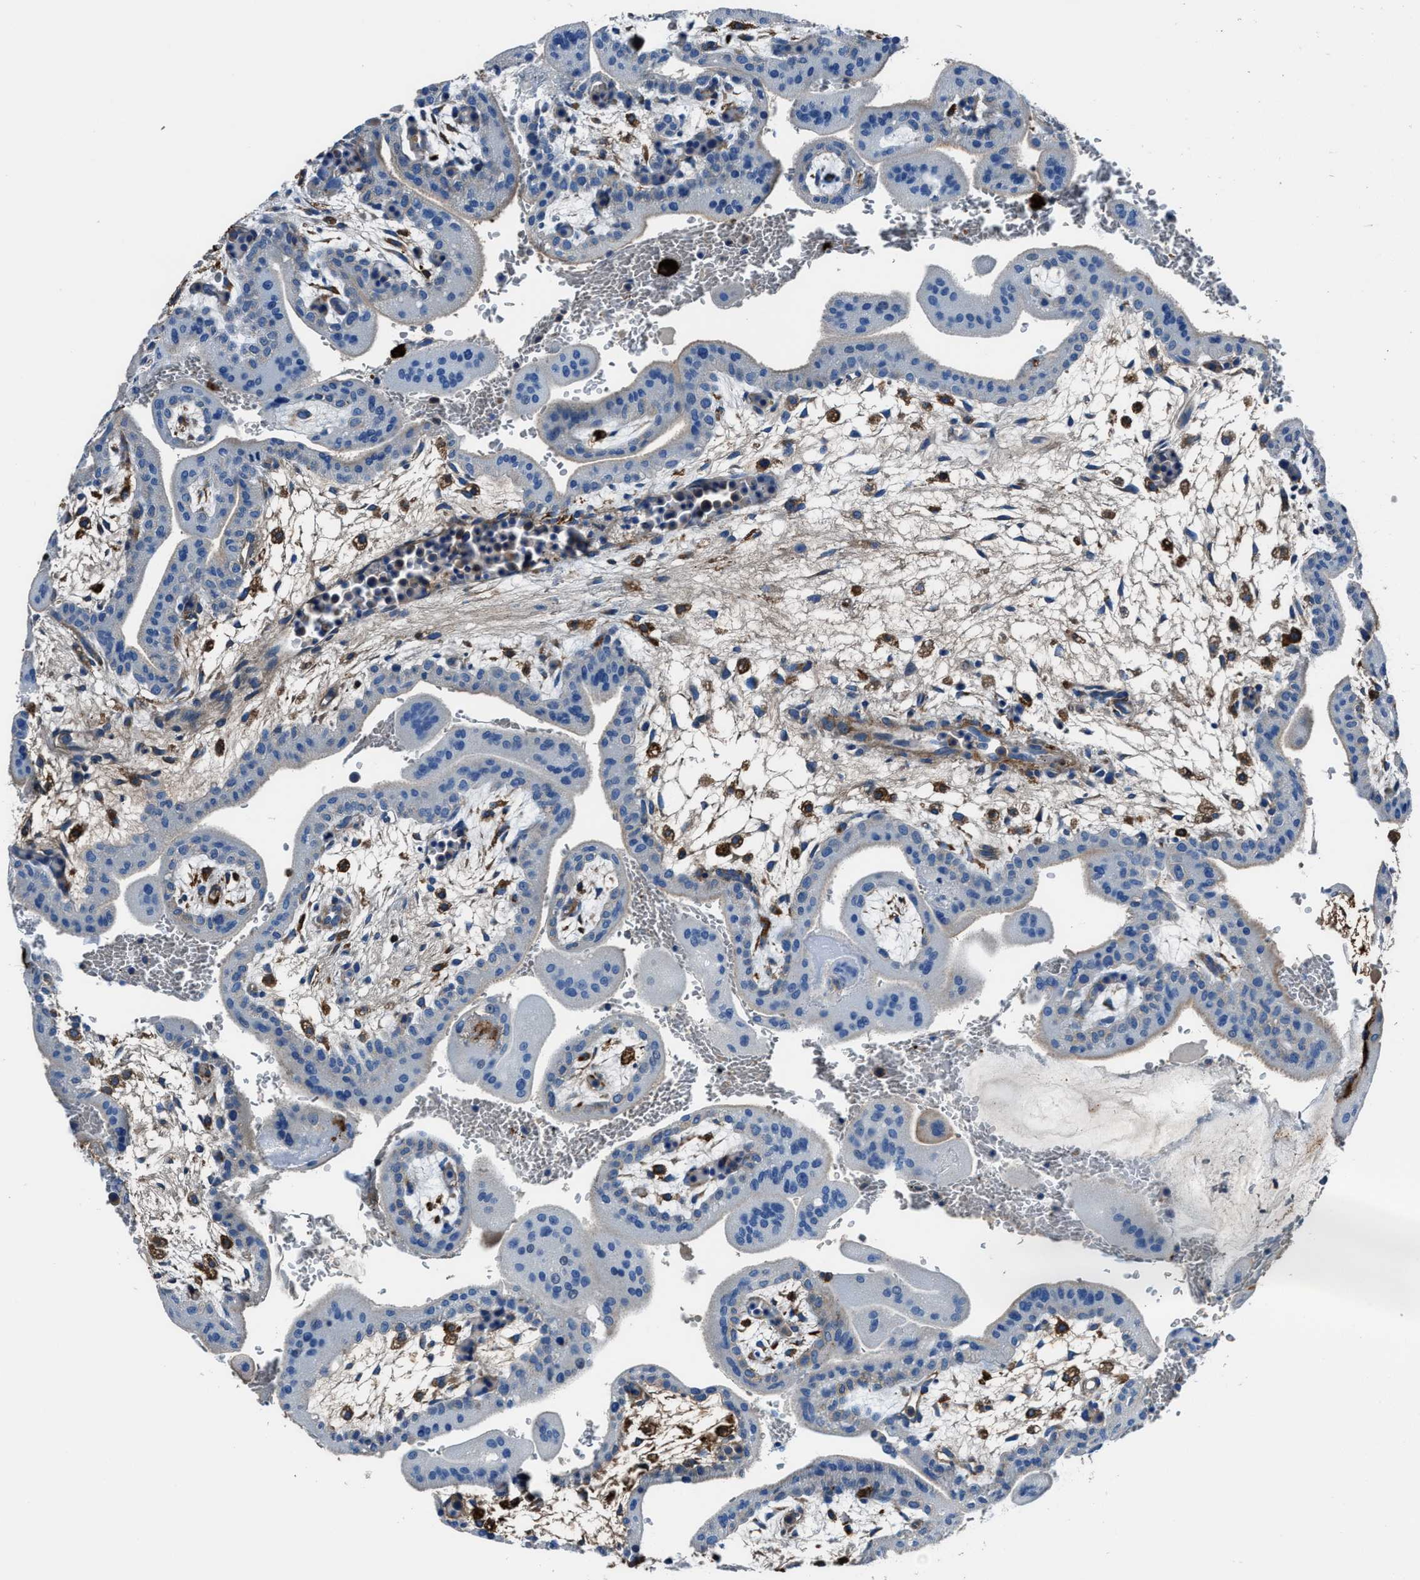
{"staining": {"intensity": "negative", "quantity": "none", "location": "none"}, "tissue": "placenta", "cell_type": "Trophoblastic cells", "image_type": "normal", "snomed": [{"axis": "morphology", "description": "Normal tissue, NOS"}, {"axis": "topography", "description": "Placenta"}], "caption": "This is a photomicrograph of immunohistochemistry (IHC) staining of normal placenta, which shows no expression in trophoblastic cells.", "gene": "FTL", "patient": {"sex": "female", "age": 35}}